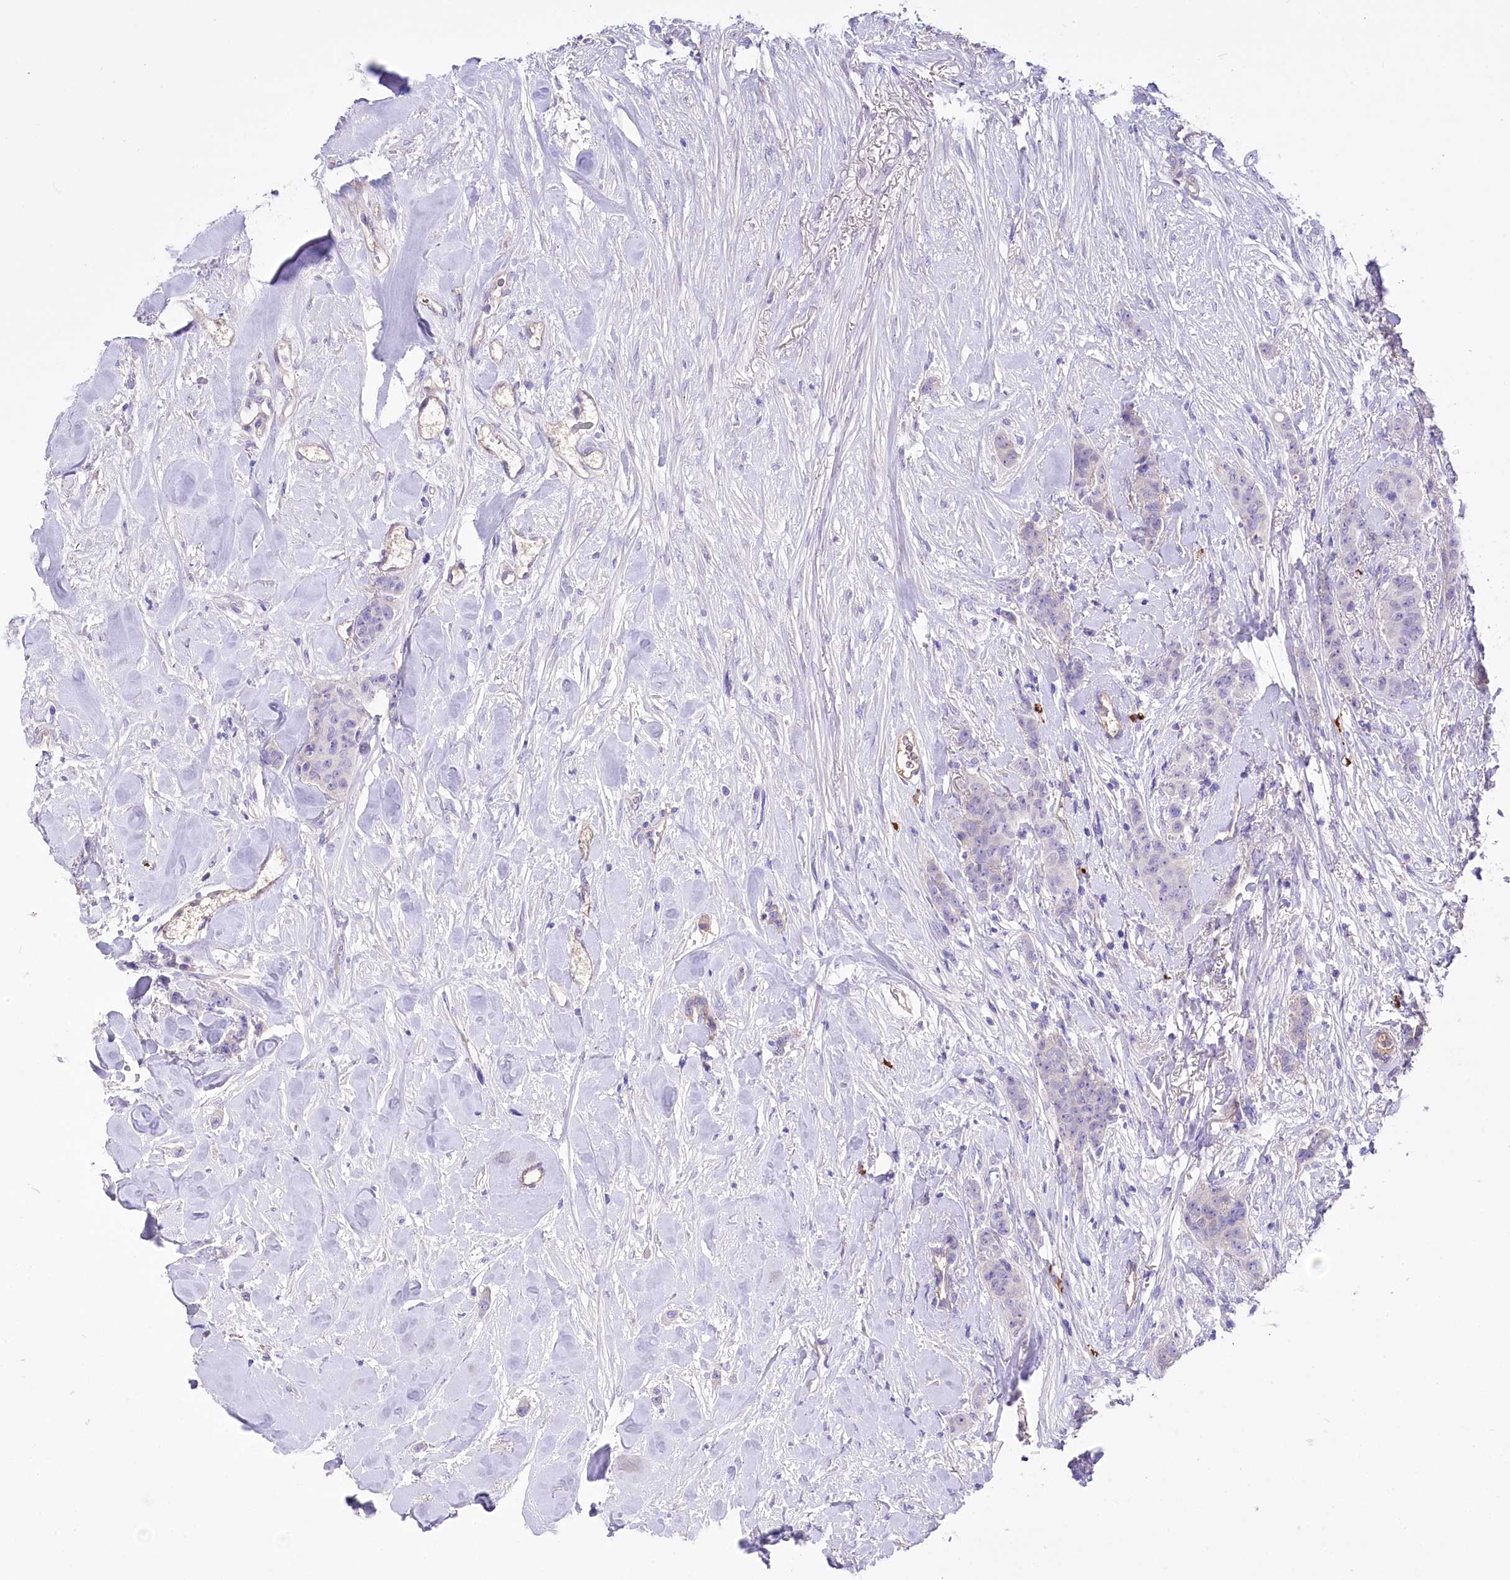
{"staining": {"intensity": "negative", "quantity": "none", "location": "none"}, "tissue": "breast cancer", "cell_type": "Tumor cells", "image_type": "cancer", "snomed": [{"axis": "morphology", "description": "Duct carcinoma"}, {"axis": "topography", "description": "Breast"}], "caption": "Breast cancer stained for a protein using immunohistochemistry demonstrates no positivity tumor cells.", "gene": "CEP164", "patient": {"sex": "female", "age": 40}}